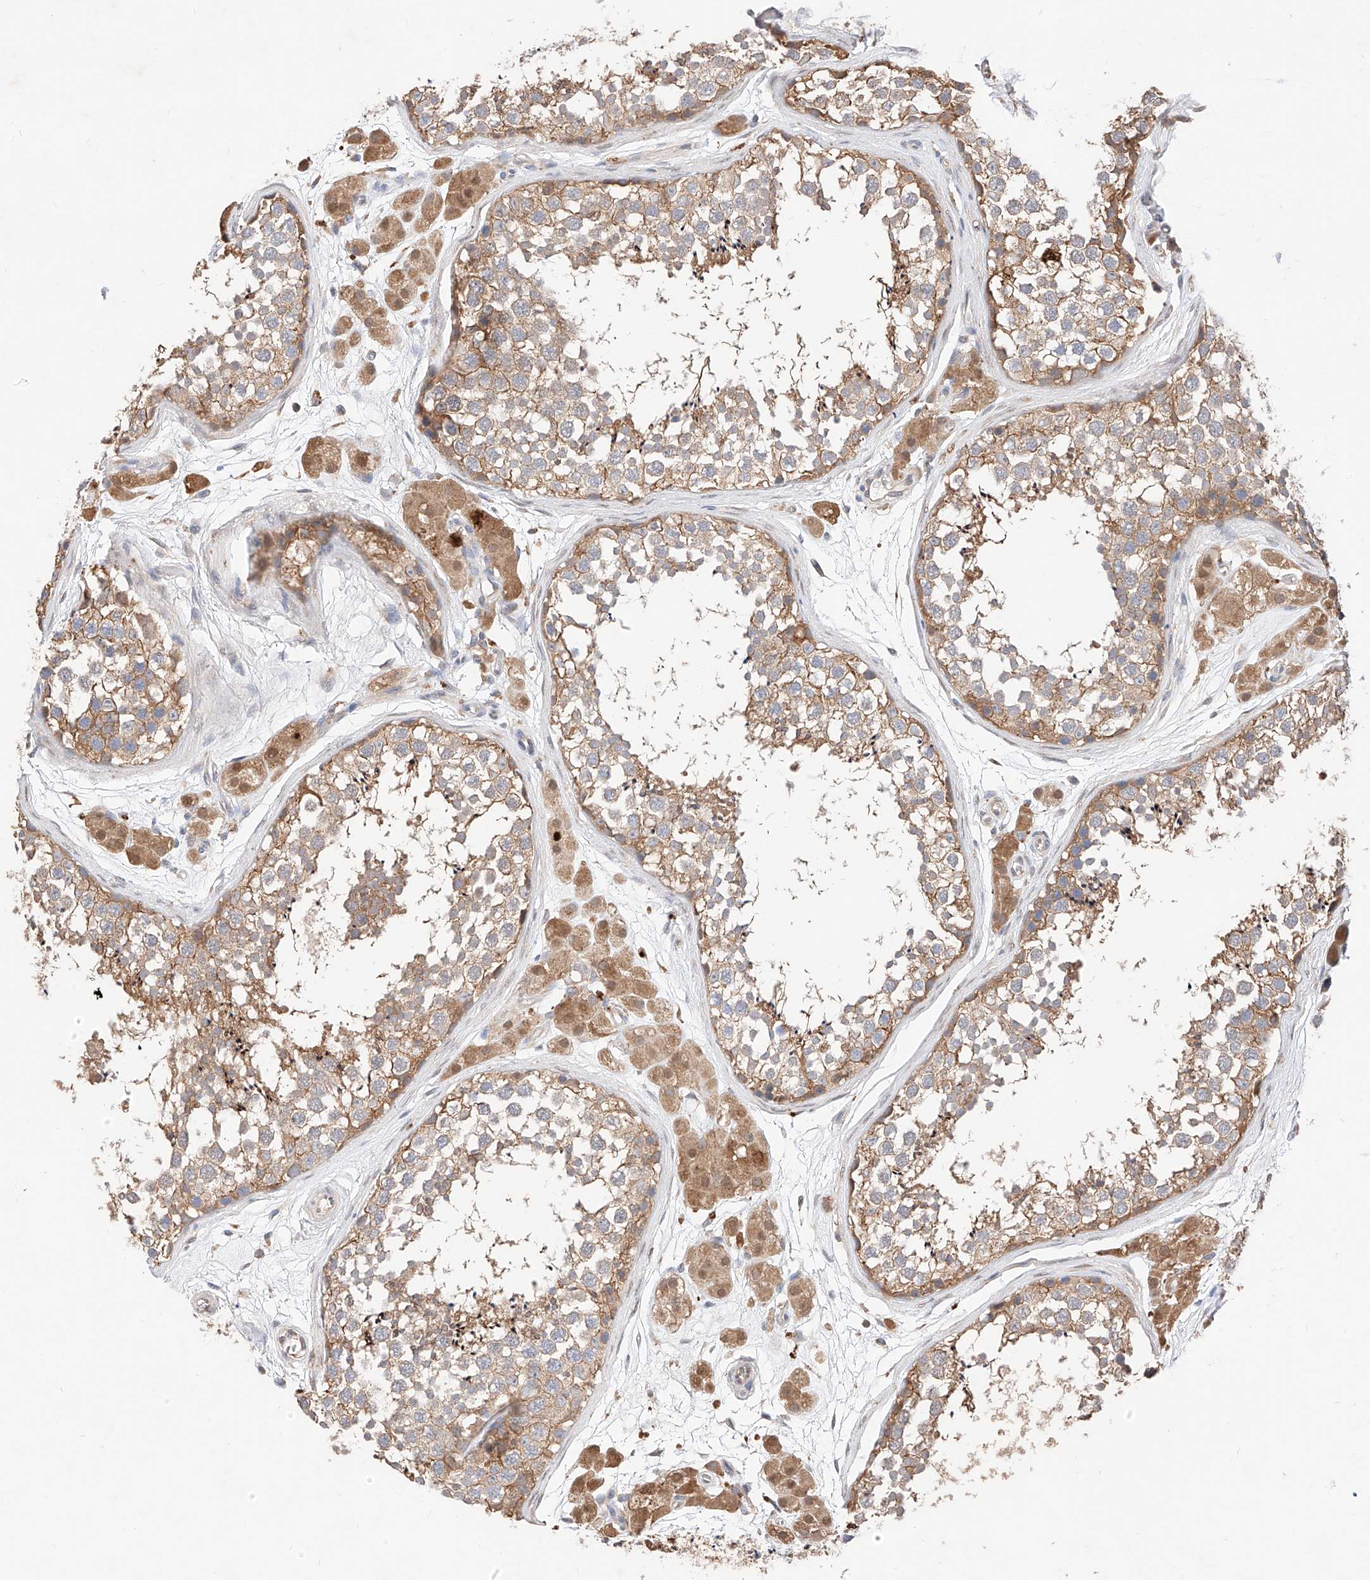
{"staining": {"intensity": "moderate", "quantity": "25%-75%", "location": "cytoplasmic/membranous"}, "tissue": "testis", "cell_type": "Cells in seminiferous ducts", "image_type": "normal", "snomed": [{"axis": "morphology", "description": "Normal tissue, NOS"}, {"axis": "topography", "description": "Testis"}], "caption": "A high-resolution photomicrograph shows IHC staining of unremarkable testis, which shows moderate cytoplasmic/membranous expression in about 25%-75% of cells in seminiferous ducts.", "gene": "ZSCAN4", "patient": {"sex": "male", "age": 56}}